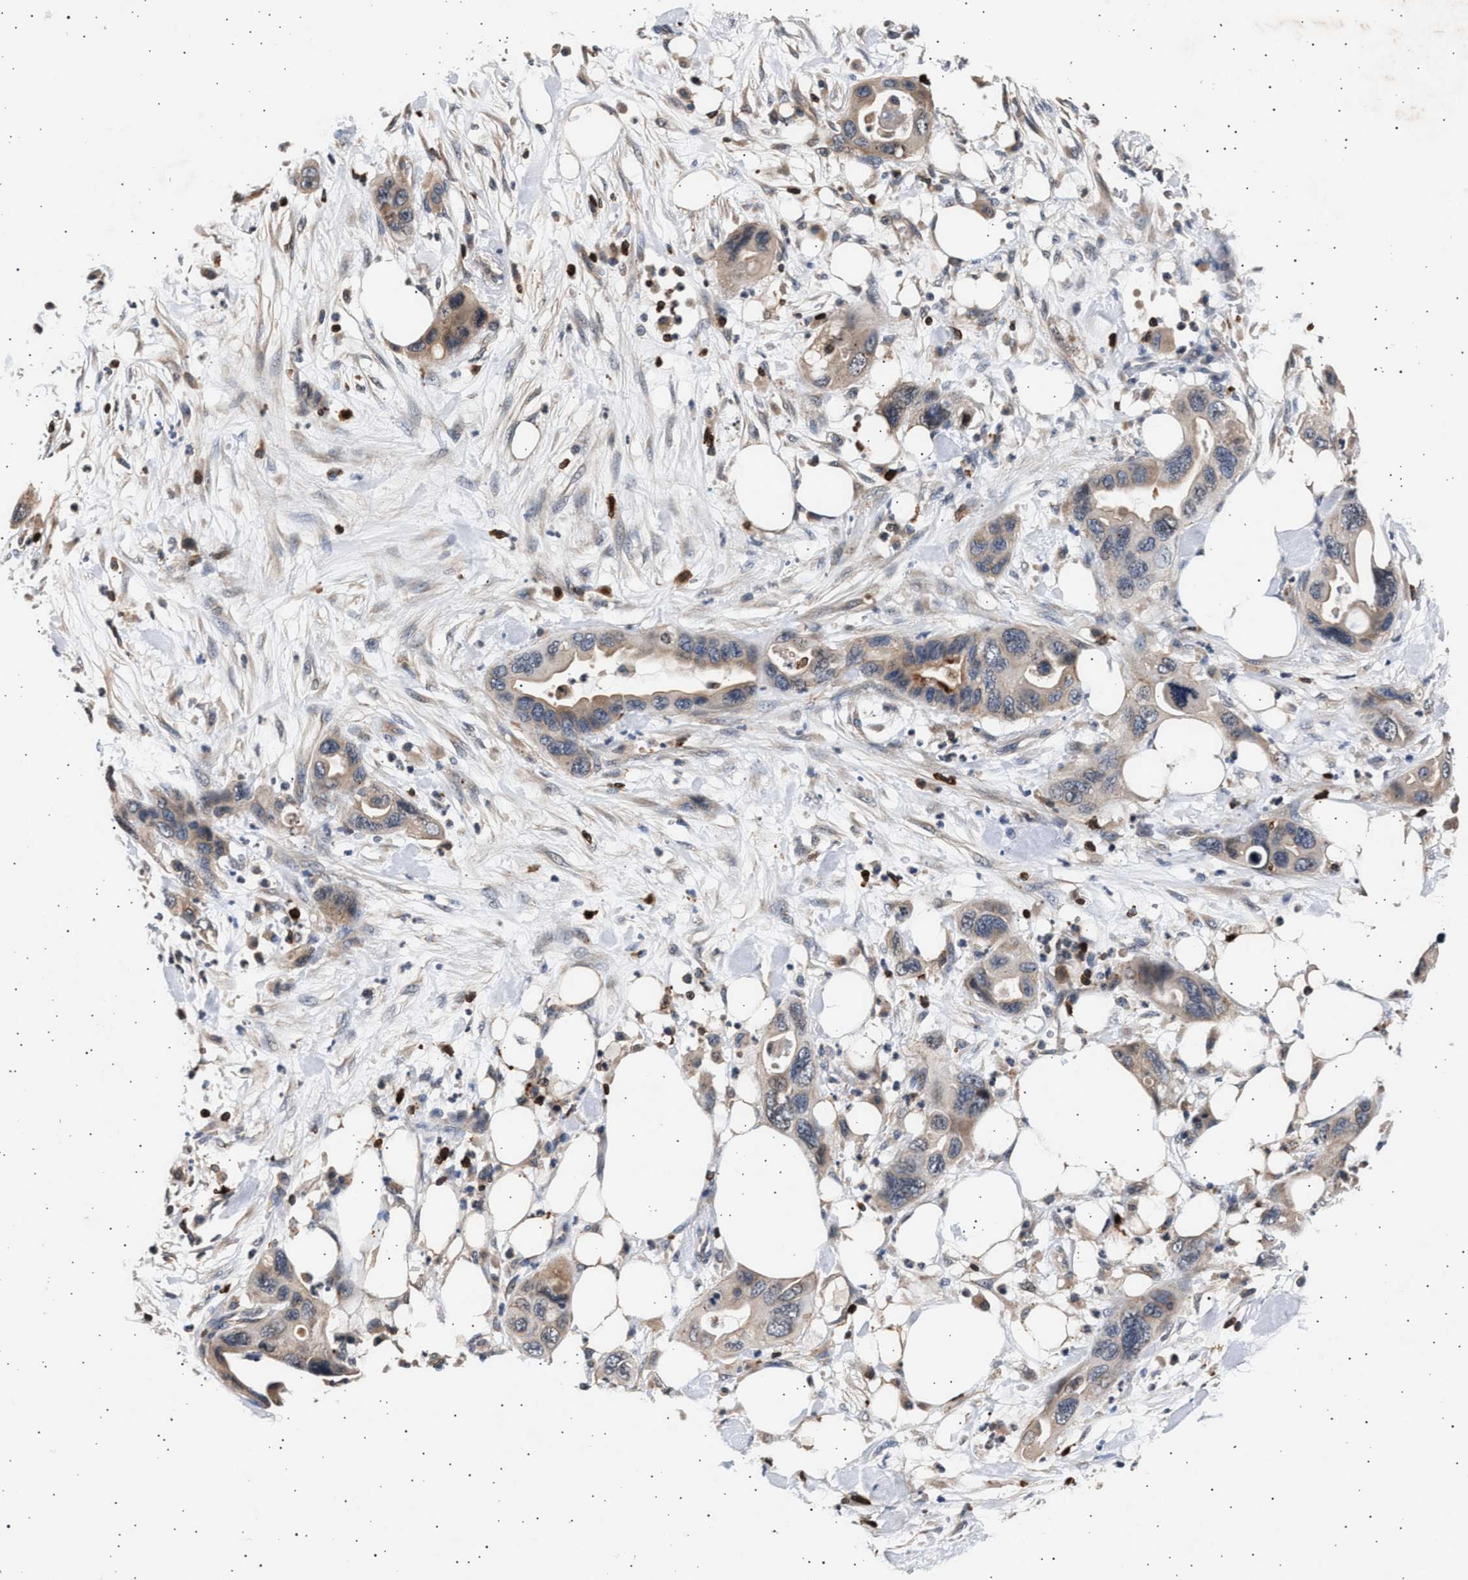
{"staining": {"intensity": "weak", "quantity": "25%-75%", "location": "cytoplasmic/membranous"}, "tissue": "pancreatic cancer", "cell_type": "Tumor cells", "image_type": "cancer", "snomed": [{"axis": "morphology", "description": "Adenocarcinoma, NOS"}, {"axis": "topography", "description": "Pancreas"}], "caption": "Pancreatic adenocarcinoma stained with DAB immunohistochemistry (IHC) demonstrates low levels of weak cytoplasmic/membranous expression in about 25%-75% of tumor cells. The staining was performed using DAB (3,3'-diaminobenzidine), with brown indicating positive protein expression. Nuclei are stained blue with hematoxylin.", "gene": "GRAP2", "patient": {"sex": "female", "age": 71}}